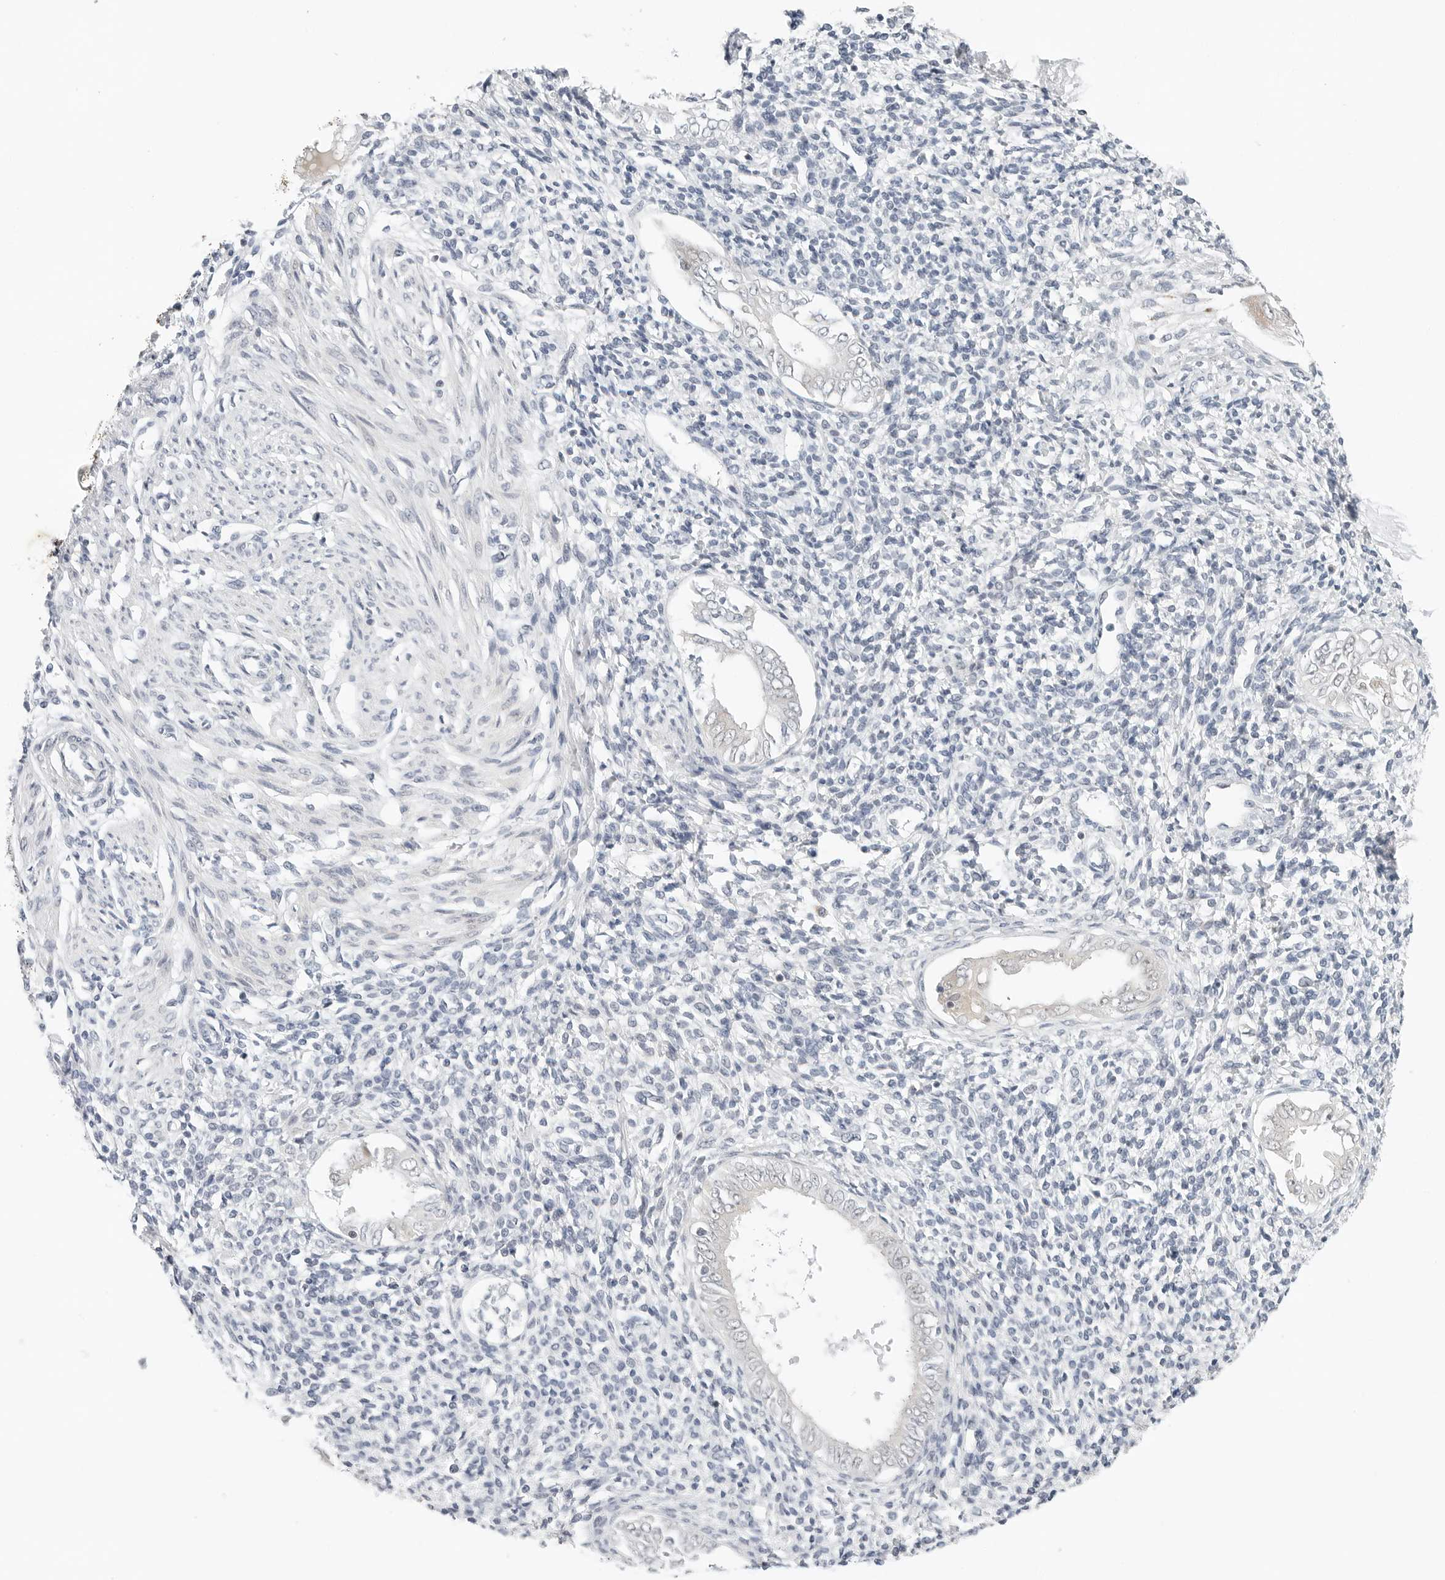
{"staining": {"intensity": "negative", "quantity": "none", "location": "none"}, "tissue": "endometrium", "cell_type": "Cells in endometrial stroma", "image_type": "normal", "snomed": [{"axis": "morphology", "description": "Normal tissue, NOS"}, {"axis": "topography", "description": "Endometrium"}], "caption": "The photomicrograph reveals no significant expression in cells in endometrial stroma of endometrium.", "gene": "TSEN2", "patient": {"sex": "female", "age": 66}}